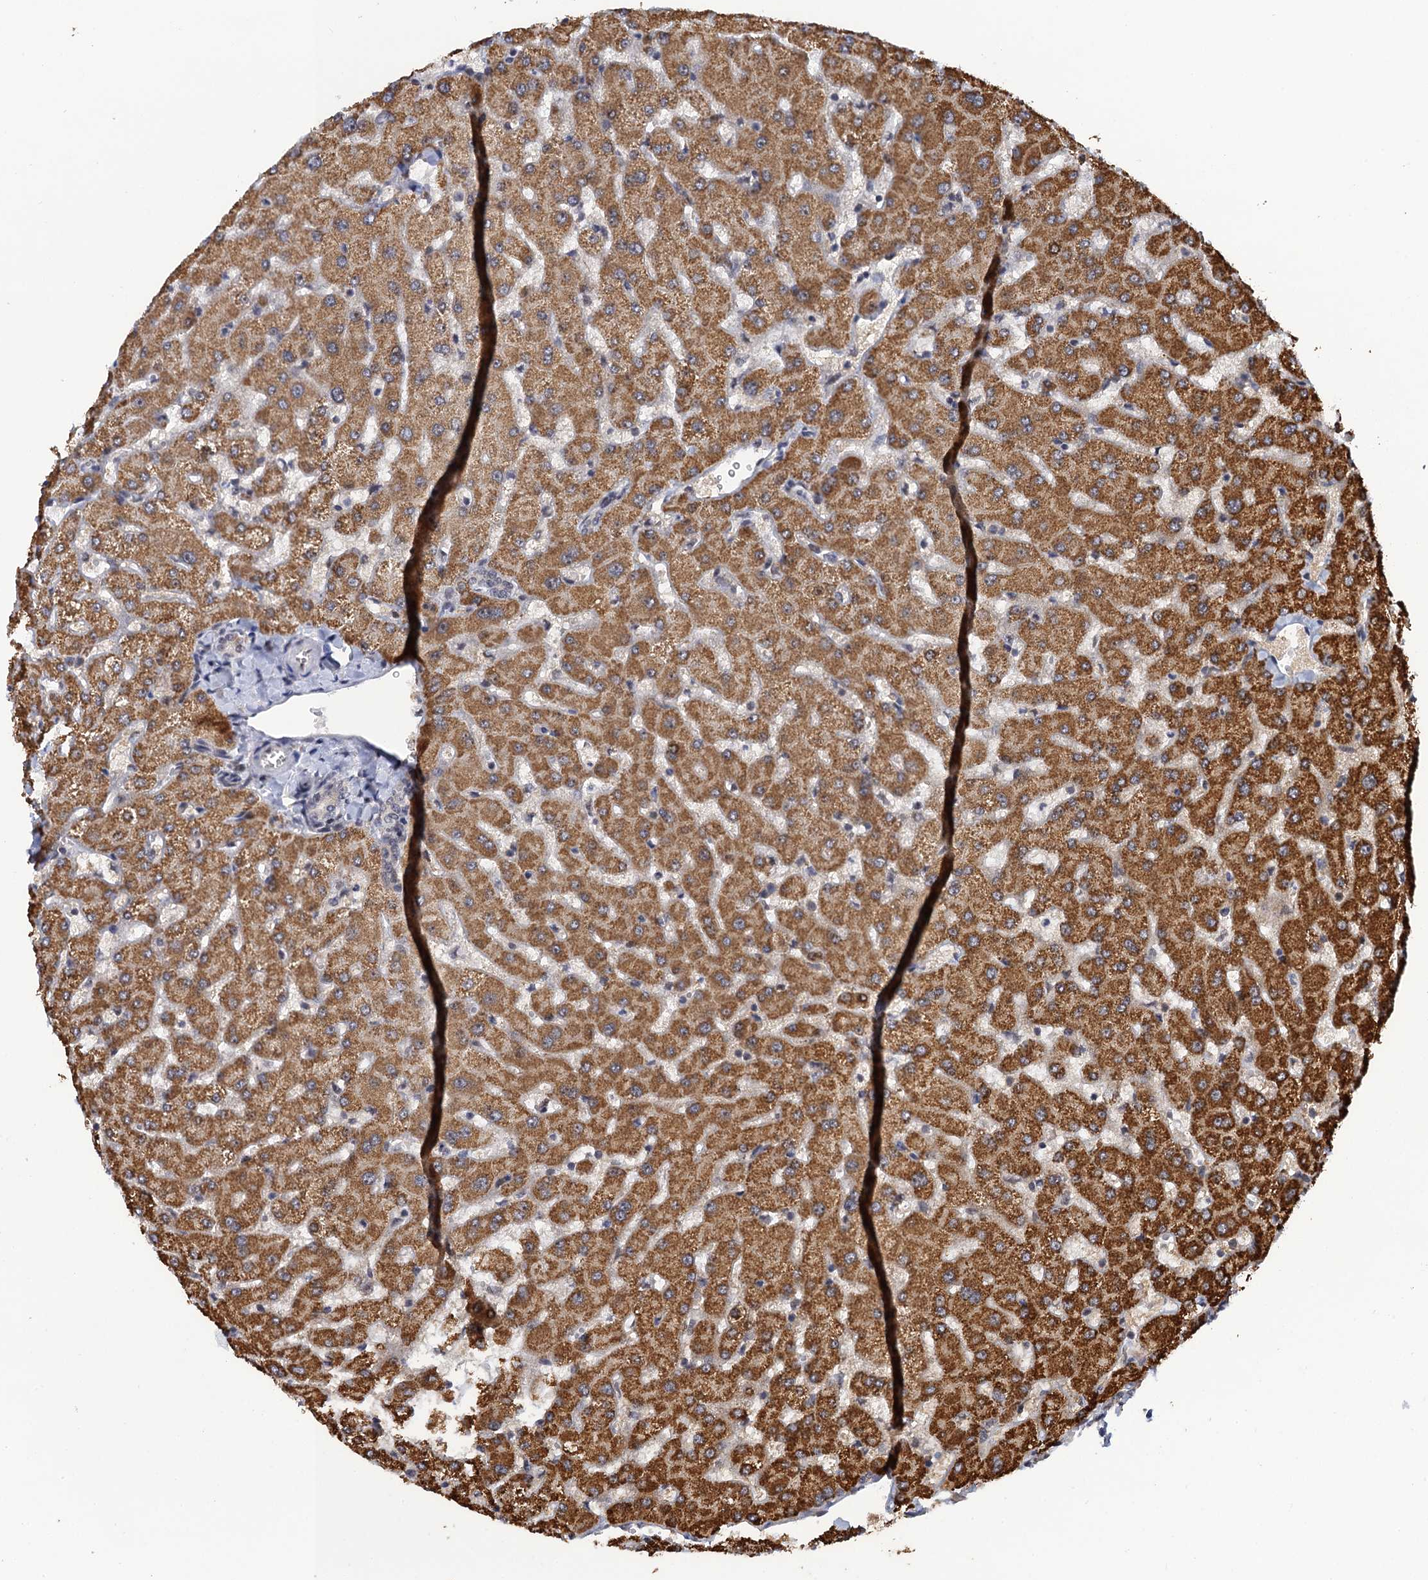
{"staining": {"intensity": "moderate", "quantity": "25%-75%", "location": "cytoplasmic/membranous"}, "tissue": "liver", "cell_type": "Cholangiocytes", "image_type": "normal", "snomed": [{"axis": "morphology", "description": "Normal tissue, NOS"}, {"axis": "topography", "description": "Liver"}], "caption": "Immunohistochemistry (IHC) of normal liver reveals medium levels of moderate cytoplasmic/membranous expression in about 25%-75% of cholangiocytes. (DAB (3,3'-diaminobenzidine) = brown stain, brightfield microscopy at high magnification).", "gene": "ZAR1L", "patient": {"sex": "female", "age": 63}}